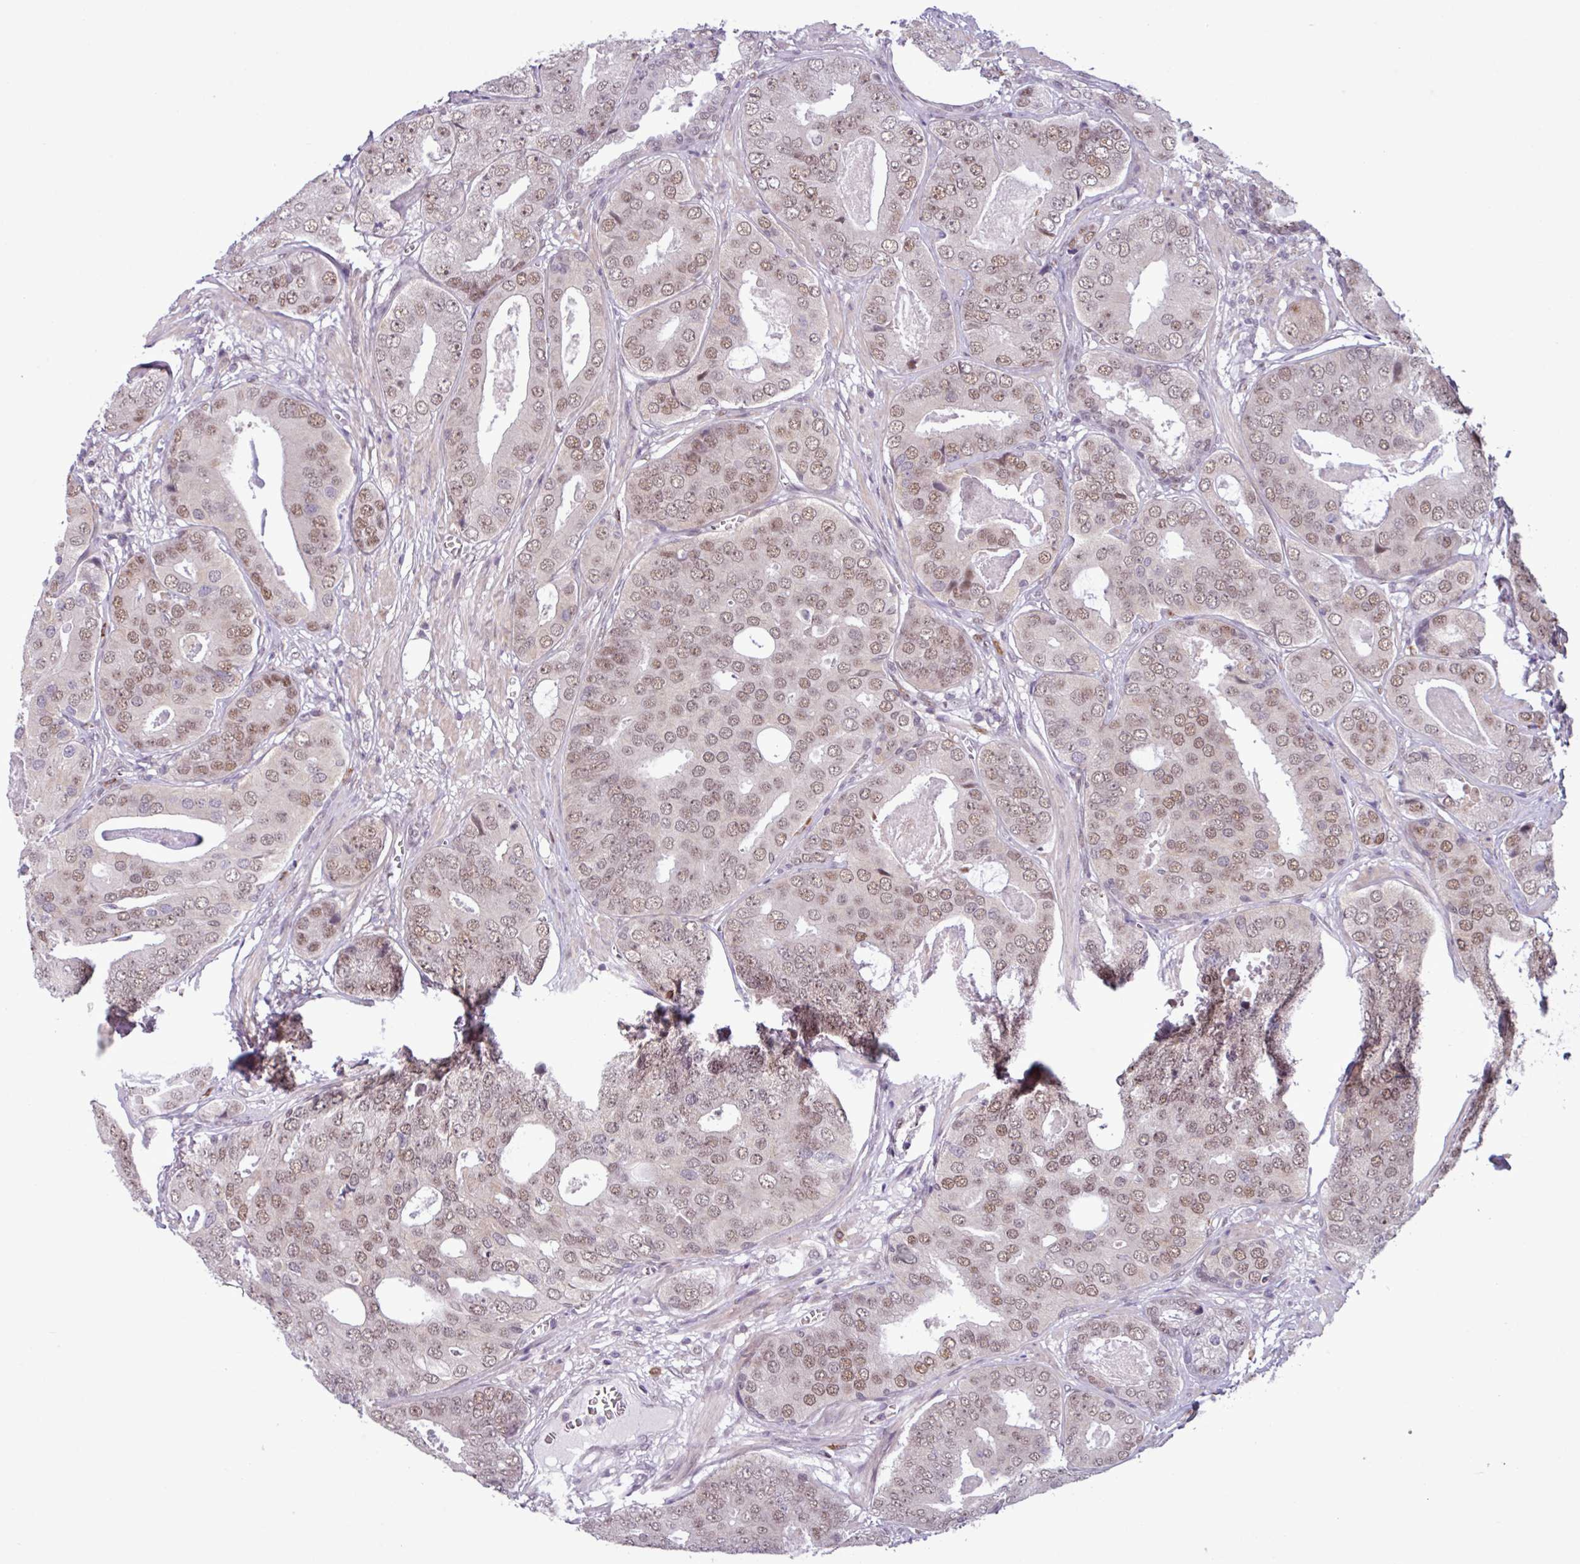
{"staining": {"intensity": "moderate", "quantity": ">75%", "location": "nuclear"}, "tissue": "prostate cancer", "cell_type": "Tumor cells", "image_type": "cancer", "snomed": [{"axis": "morphology", "description": "Adenocarcinoma, High grade"}, {"axis": "topography", "description": "Prostate"}], "caption": "A high-resolution photomicrograph shows immunohistochemistry (IHC) staining of high-grade adenocarcinoma (prostate), which demonstrates moderate nuclear staining in approximately >75% of tumor cells.", "gene": "NOTCH2", "patient": {"sex": "male", "age": 71}}